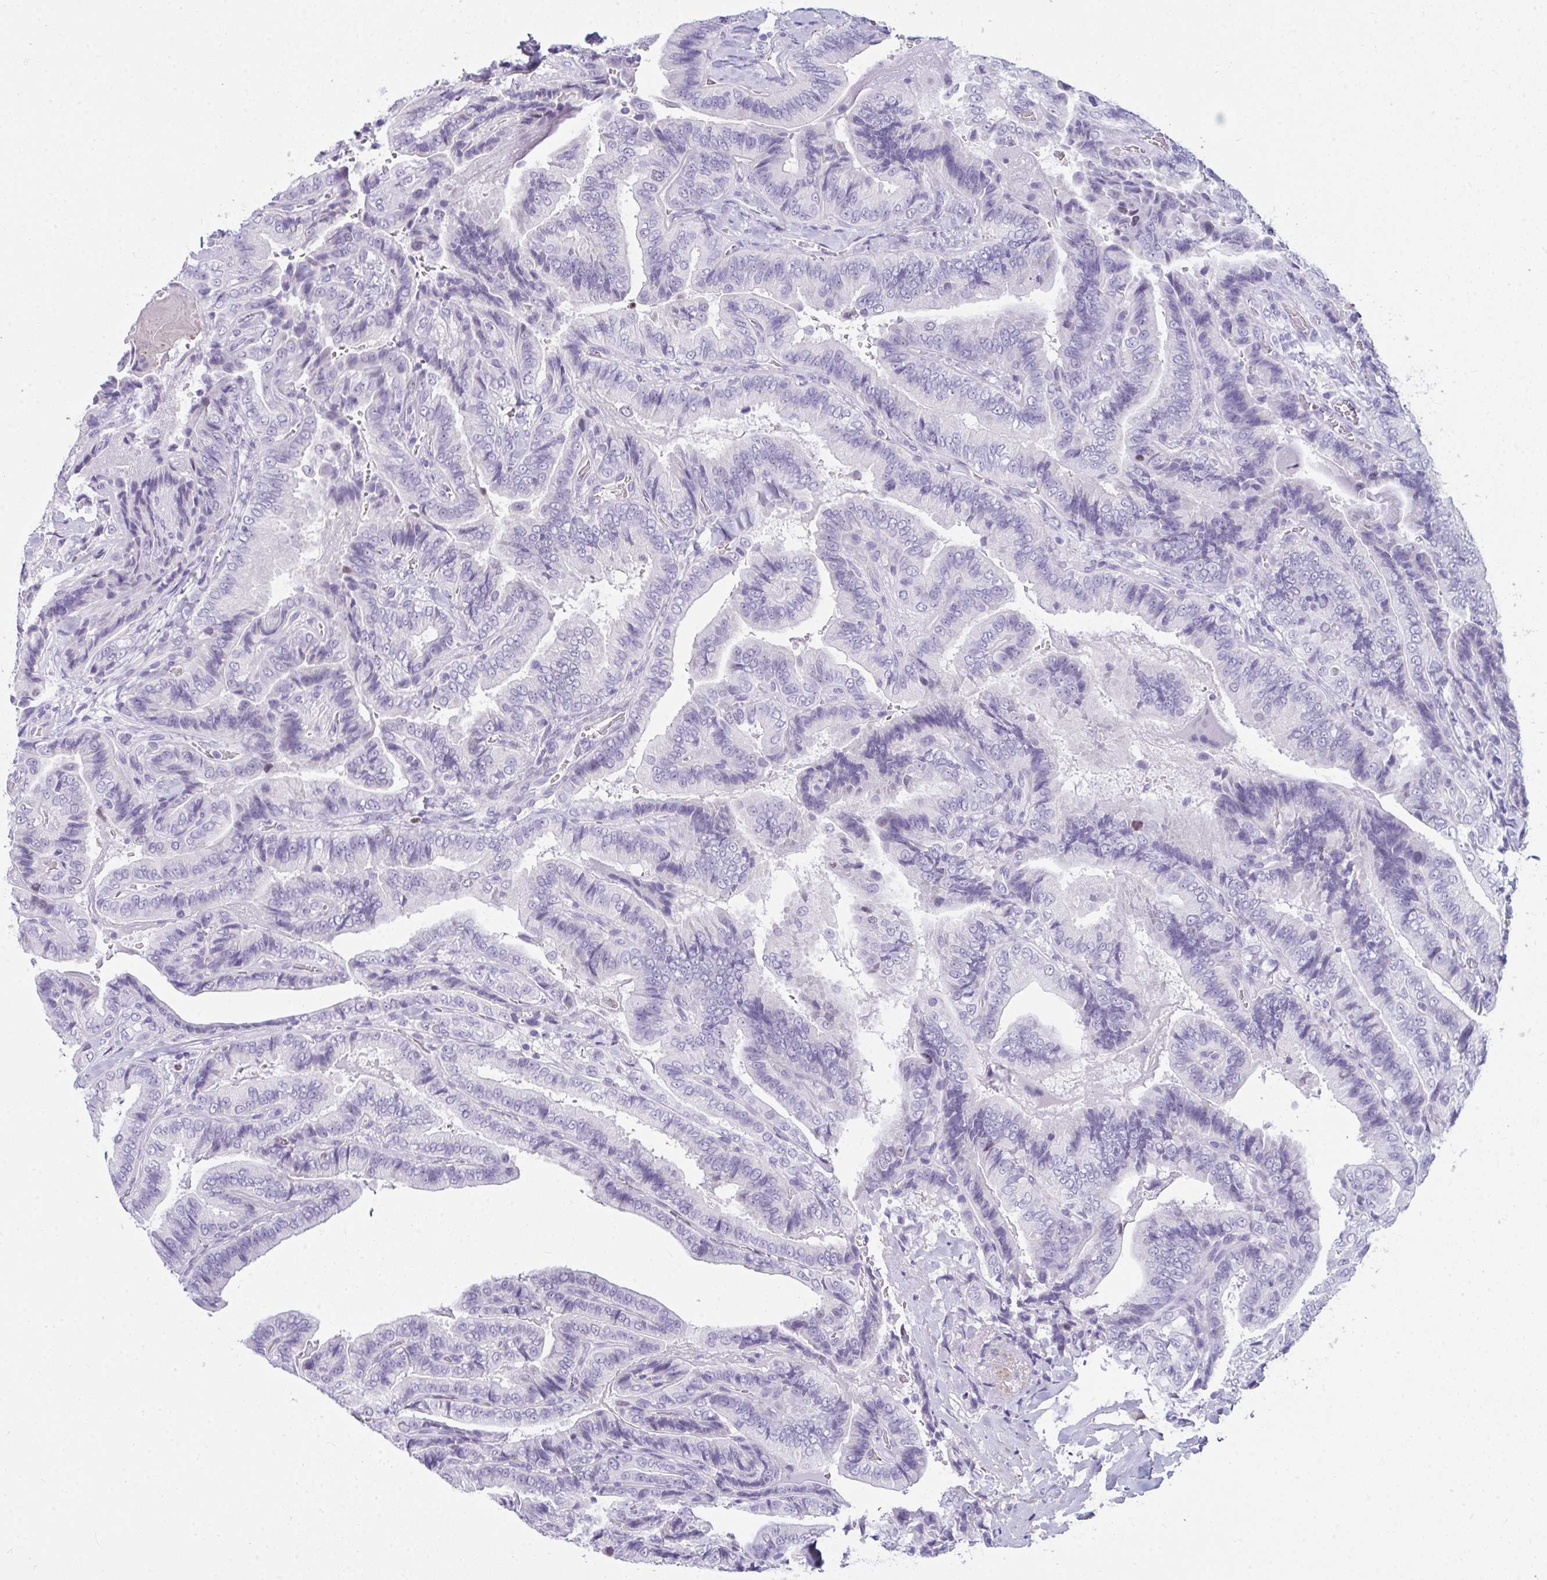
{"staining": {"intensity": "negative", "quantity": "none", "location": "none"}, "tissue": "thyroid cancer", "cell_type": "Tumor cells", "image_type": "cancer", "snomed": [{"axis": "morphology", "description": "Papillary adenocarcinoma, NOS"}, {"axis": "topography", "description": "Thyroid gland"}], "caption": "This is an immunohistochemistry (IHC) micrograph of papillary adenocarcinoma (thyroid). There is no expression in tumor cells.", "gene": "SUZ12", "patient": {"sex": "male", "age": 61}}